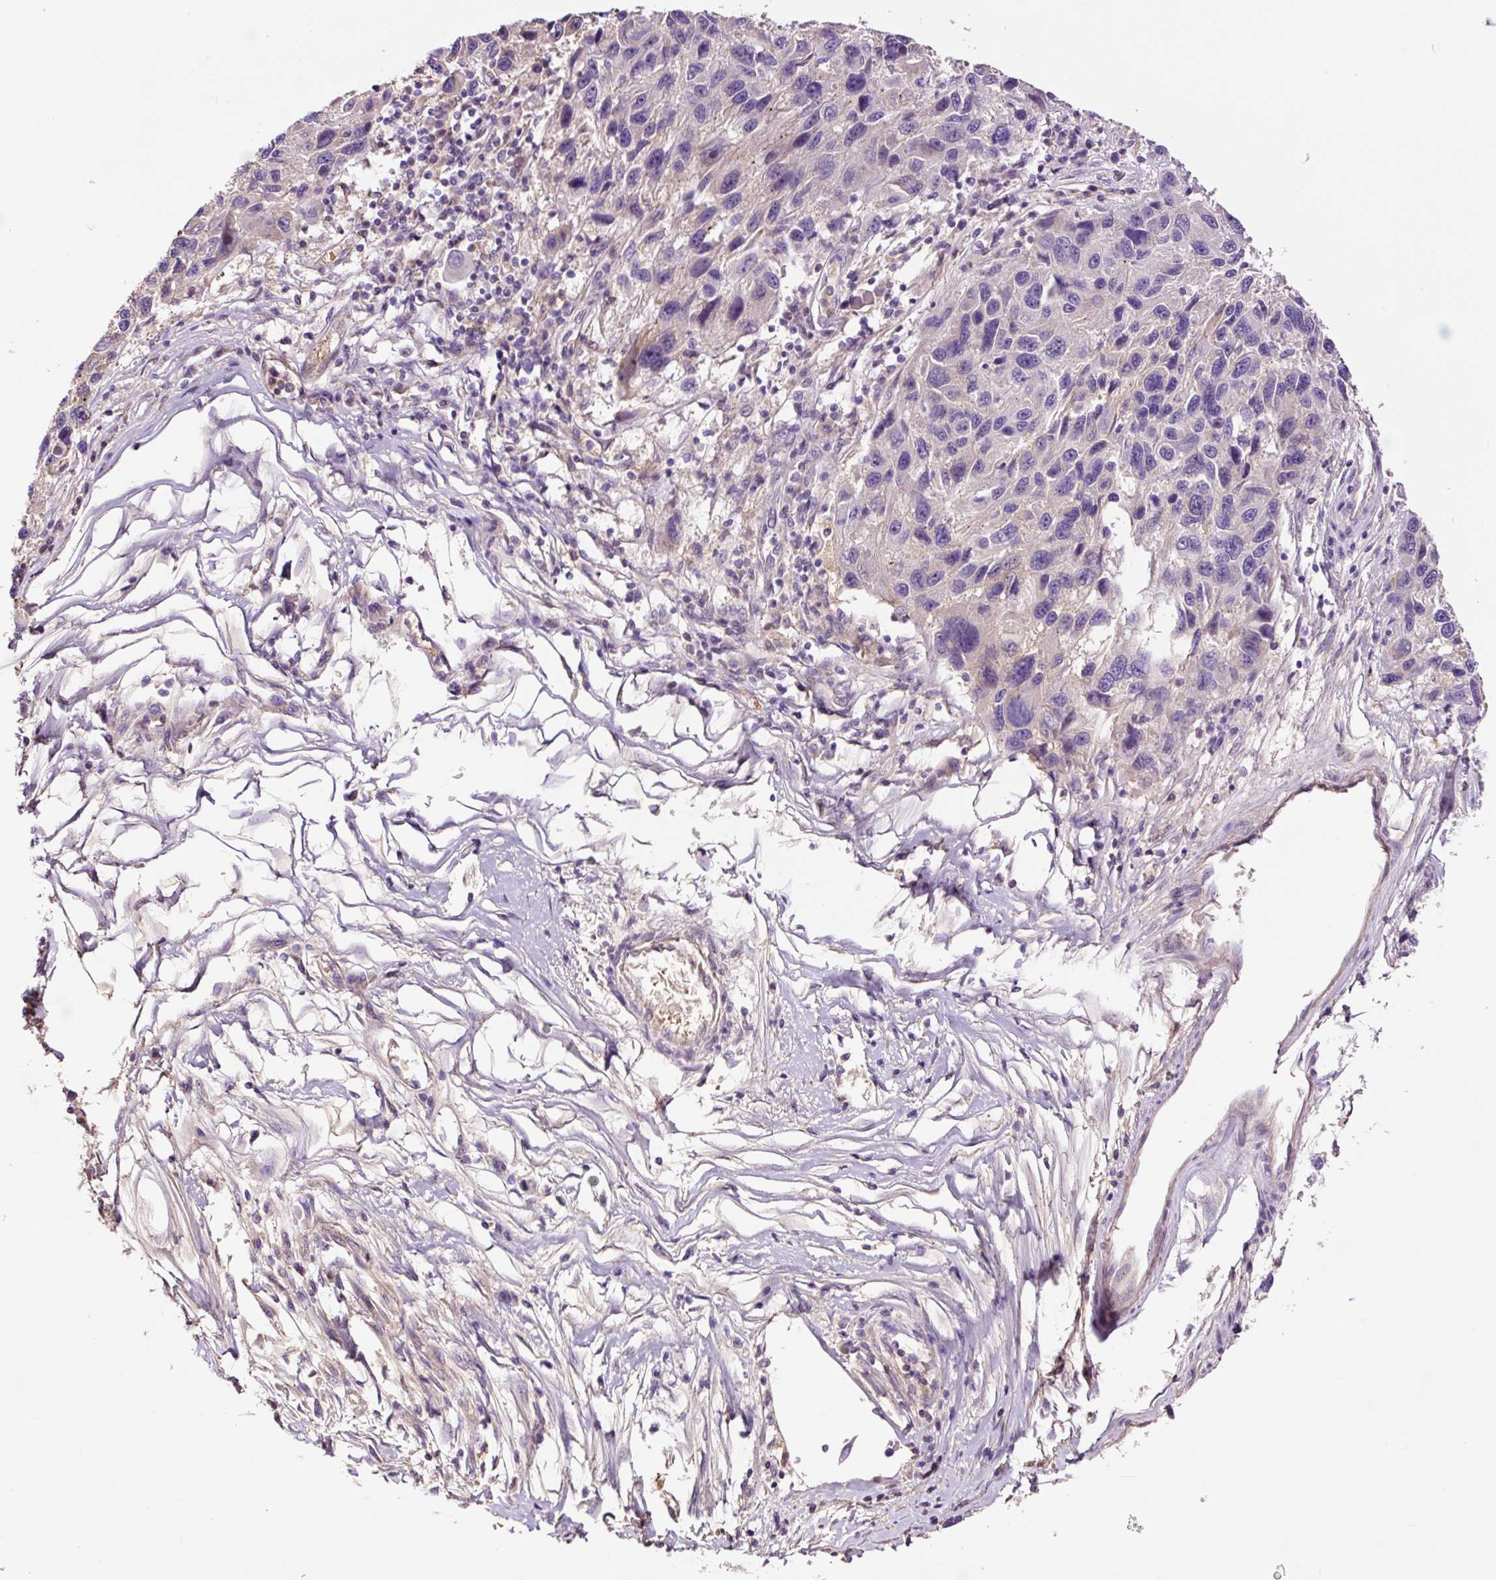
{"staining": {"intensity": "negative", "quantity": "none", "location": "none"}, "tissue": "melanoma", "cell_type": "Tumor cells", "image_type": "cancer", "snomed": [{"axis": "morphology", "description": "Malignant melanoma, NOS"}, {"axis": "topography", "description": "Skin"}], "caption": "This is an immunohistochemistry photomicrograph of malignant melanoma. There is no positivity in tumor cells.", "gene": "TMEM235", "patient": {"sex": "male", "age": 53}}